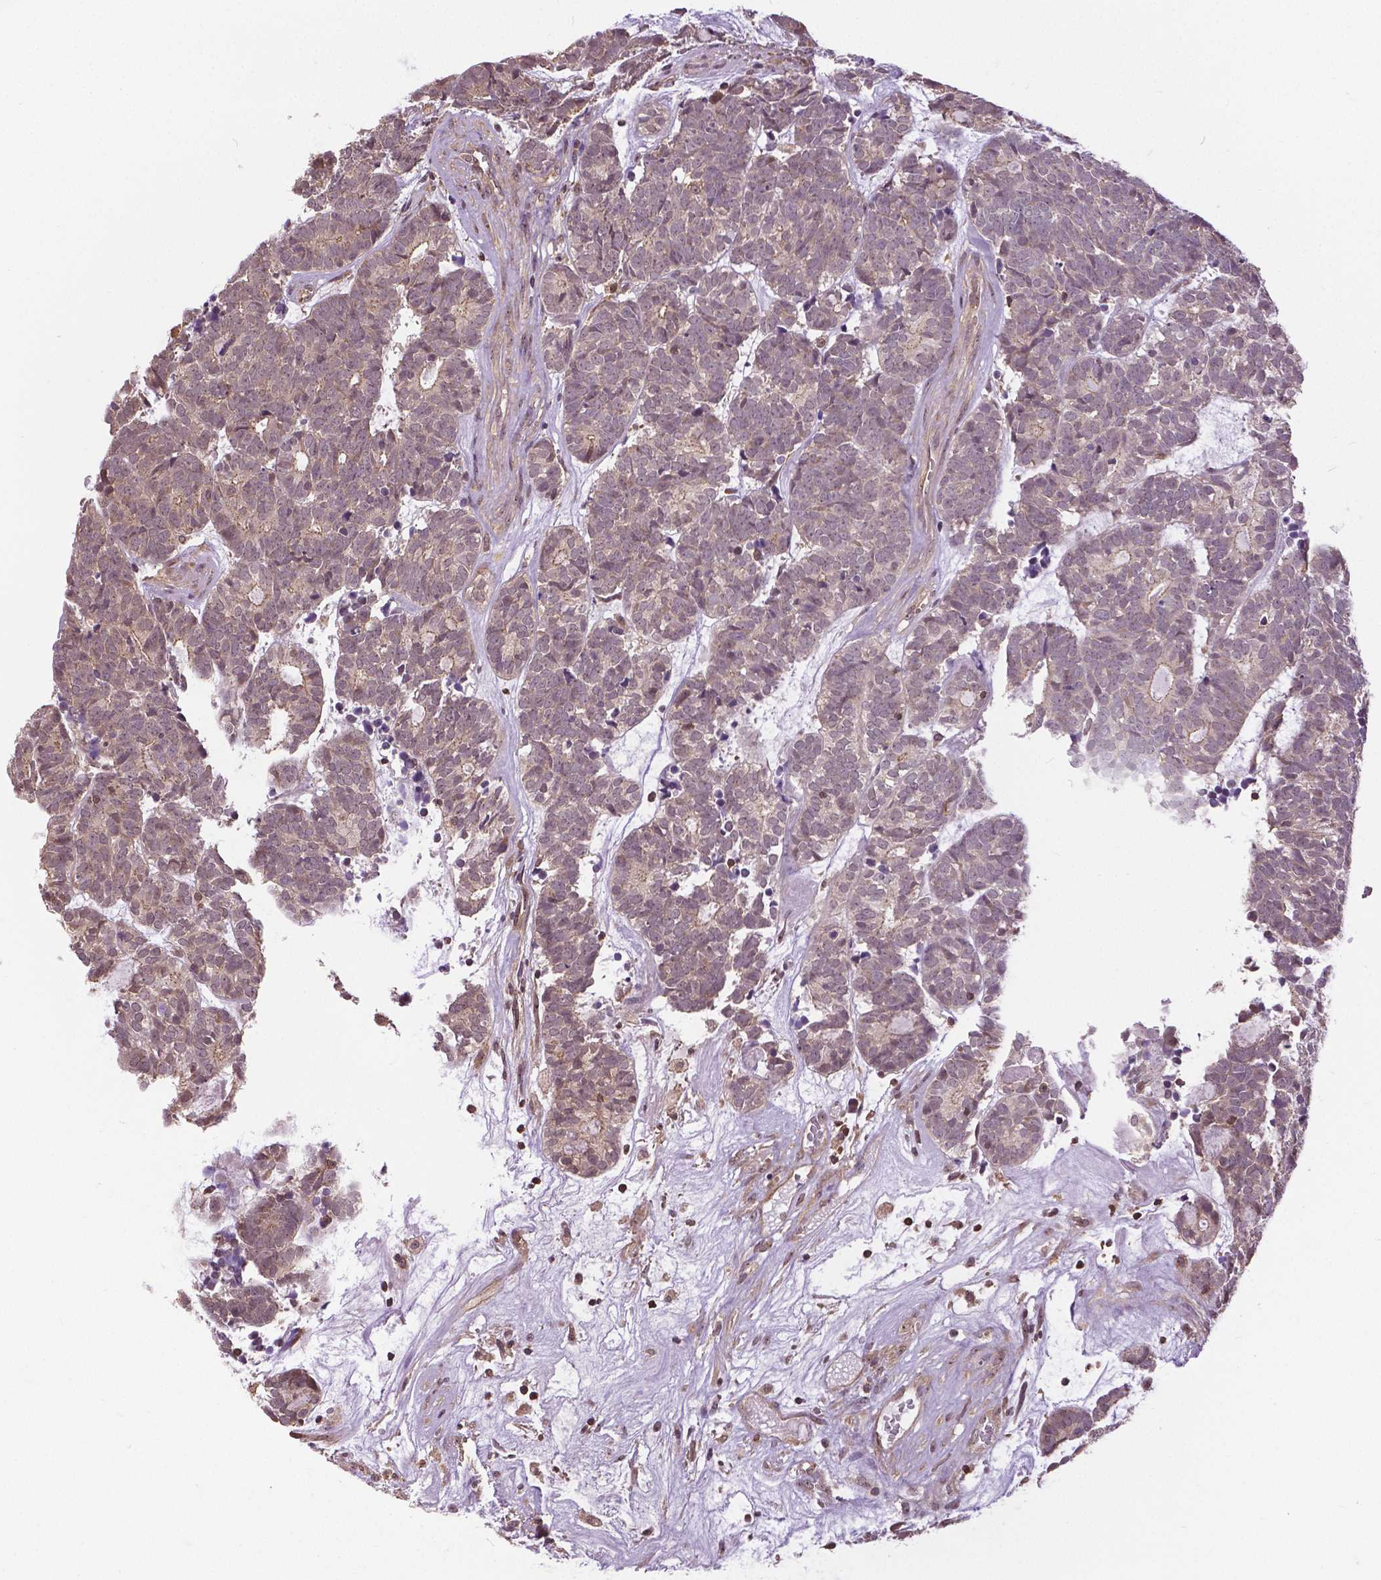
{"staining": {"intensity": "weak", "quantity": "<25%", "location": "cytoplasmic/membranous"}, "tissue": "head and neck cancer", "cell_type": "Tumor cells", "image_type": "cancer", "snomed": [{"axis": "morphology", "description": "Adenocarcinoma, NOS"}, {"axis": "topography", "description": "Head-Neck"}], "caption": "Histopathology image shows no significant protein staining in tumor cells of head and neck adenocarcinoma.", "gene": "ANXA13", "patient": {"sex": "female", "age": 81}}